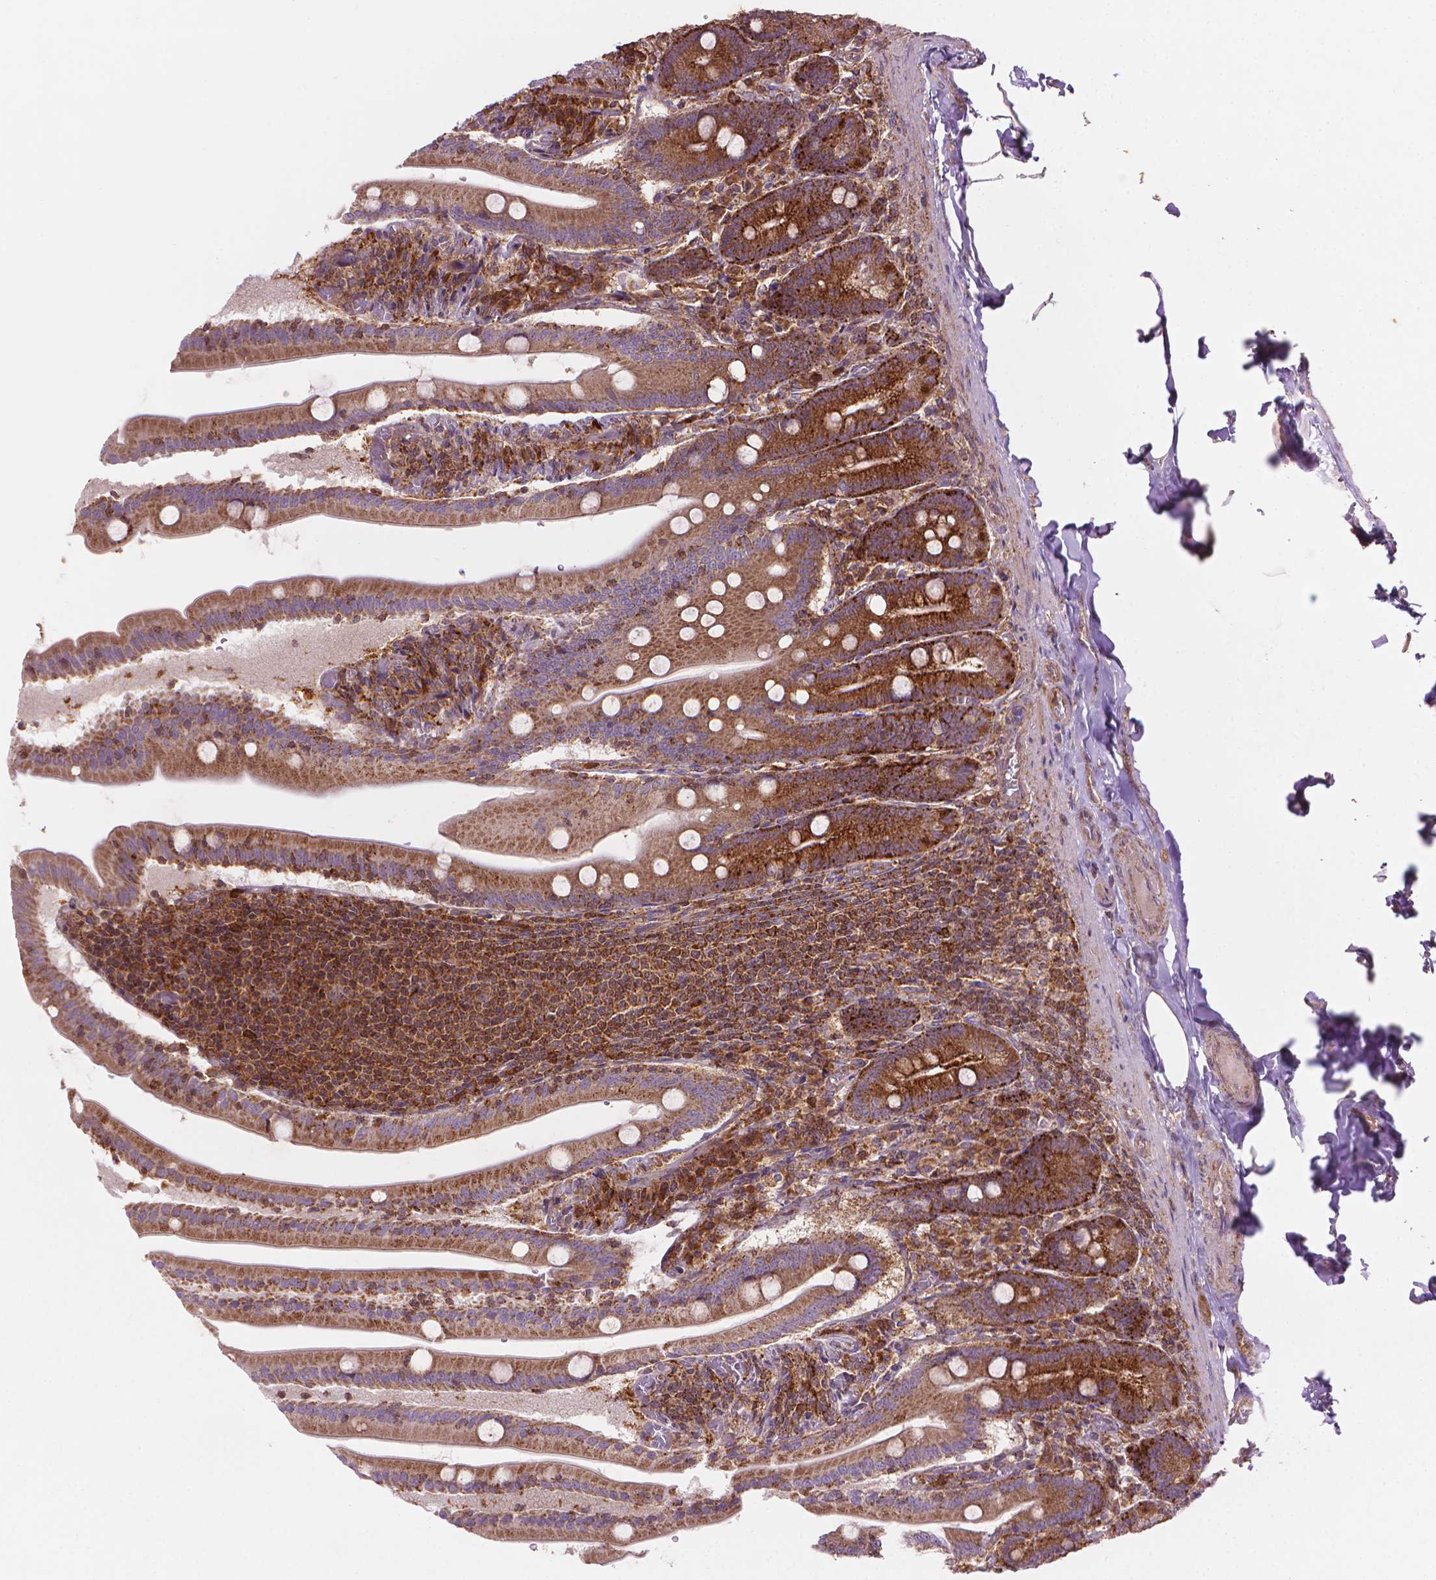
{"staining": {"intensity": "strong", "quantity": ">75%", "location": "cytoplasmic/membranous"}, "tissue": "small intestine", "cell_type": "Glandular cells", "image_type": "normal", "snomed": [{"axis": "morphology", "description": "Normal tissue, NOS"}, {"axis": "topography", "description": "Small intestine"}], "caption": "High-magnification brightfield microscopy of normal small intestine stained with DAB (brown) and counterstained with hematoxylin (blue). glandular cells exhibit strong cytoplasmic/membranous expression is present in approximately>75% of cells.", "gene": "VARS2", "patient": {"sex": "male", "age": 37}}